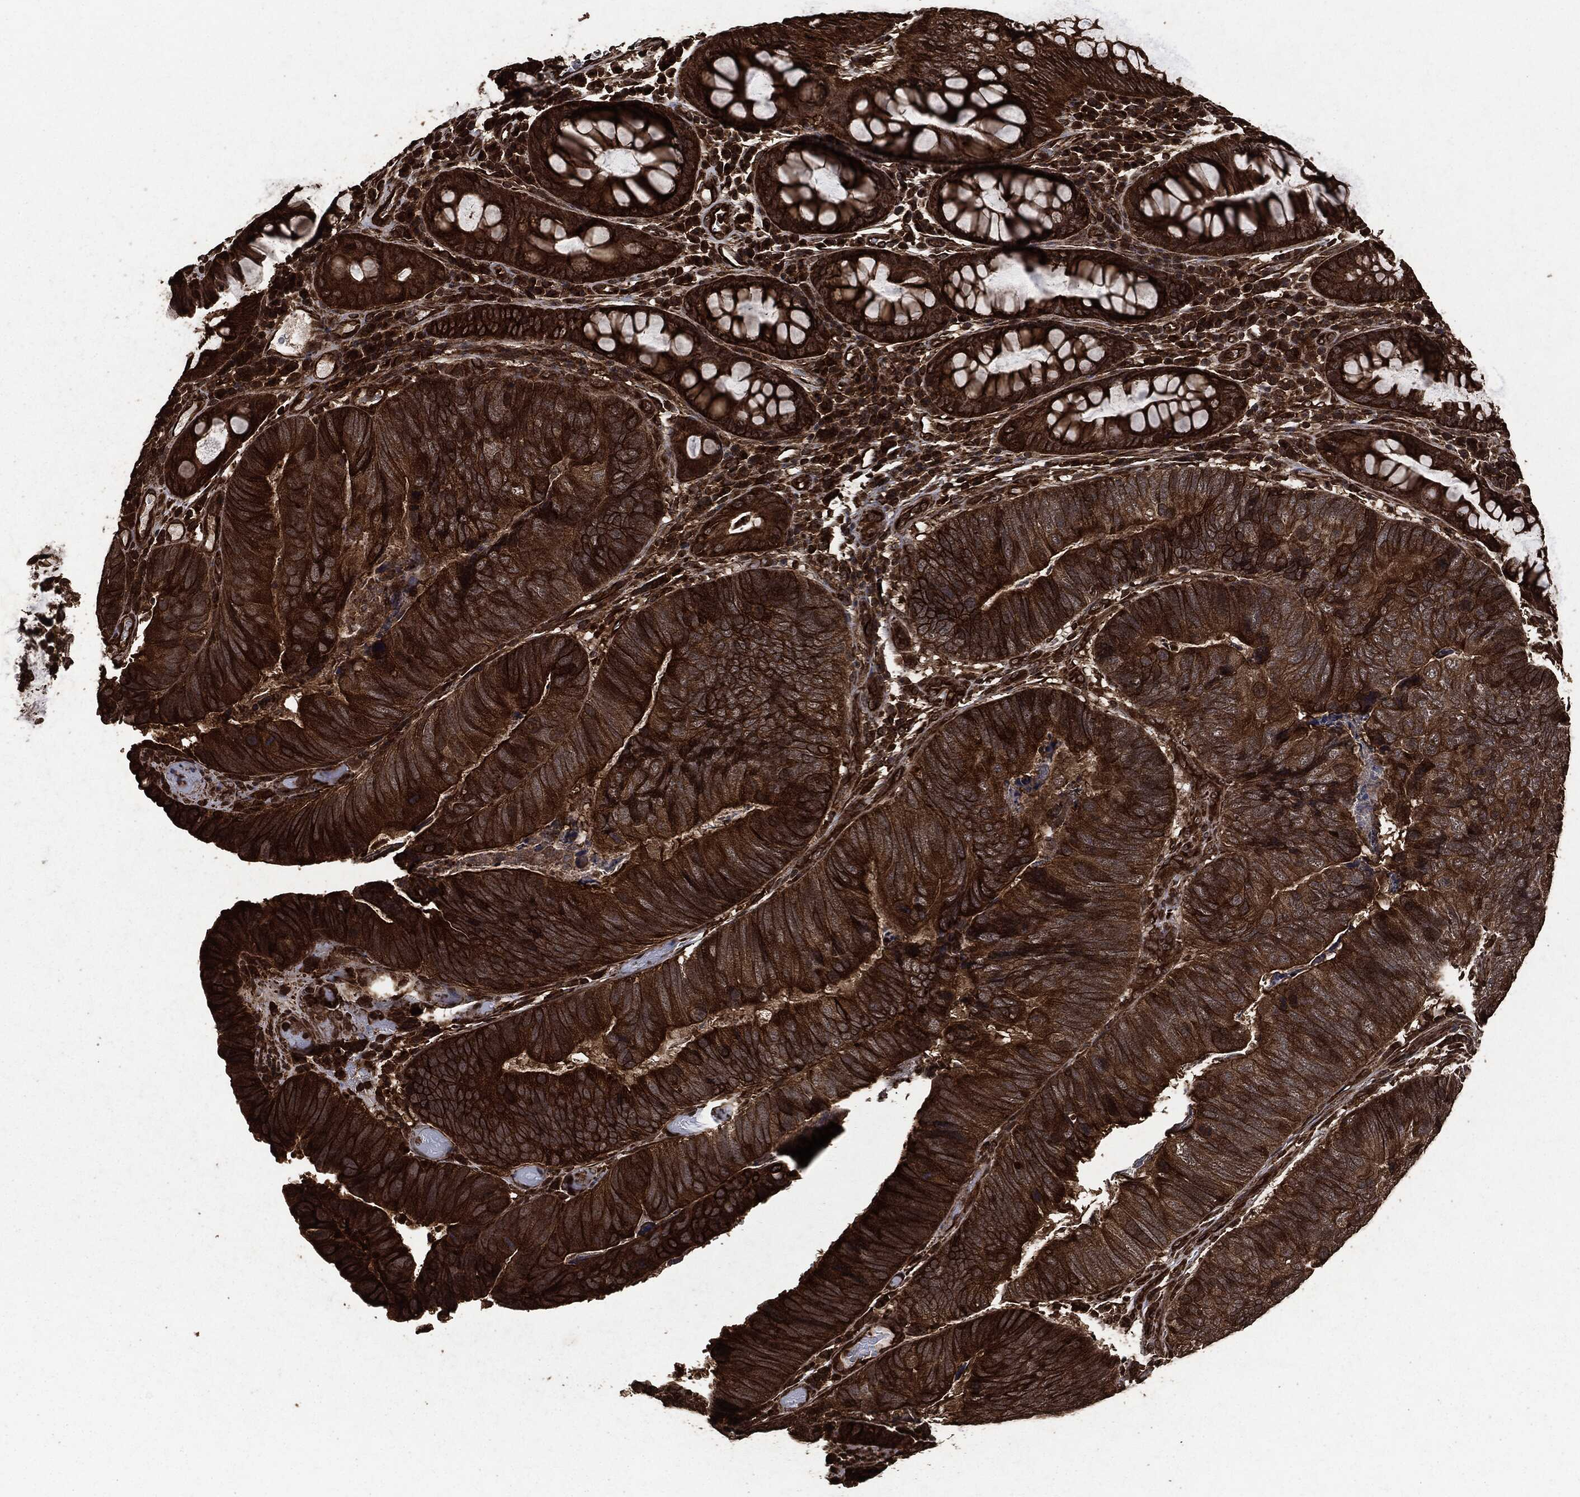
{"staining": {"intensity": "strong", "quantity": ">75%", "location": "cytoplasmic/membranous"}, "tissue": "colorectal cancer", "cell_type": "Tumor cells", "image_type": "cancer", "snomed": [{"axis": "morphology", "description": "Adenocarcinoma, NOS"}, {"axis": "topography", "description": "Colon"}], "caption": "Human colorectal adenocarcinoma stained for a protein (brown) shows strong cytoplasmic/membranous positive expression in approximately >75% of tumor cells.", "gene": "HRAS", "patient": {"sex": "female", "age": 67}}